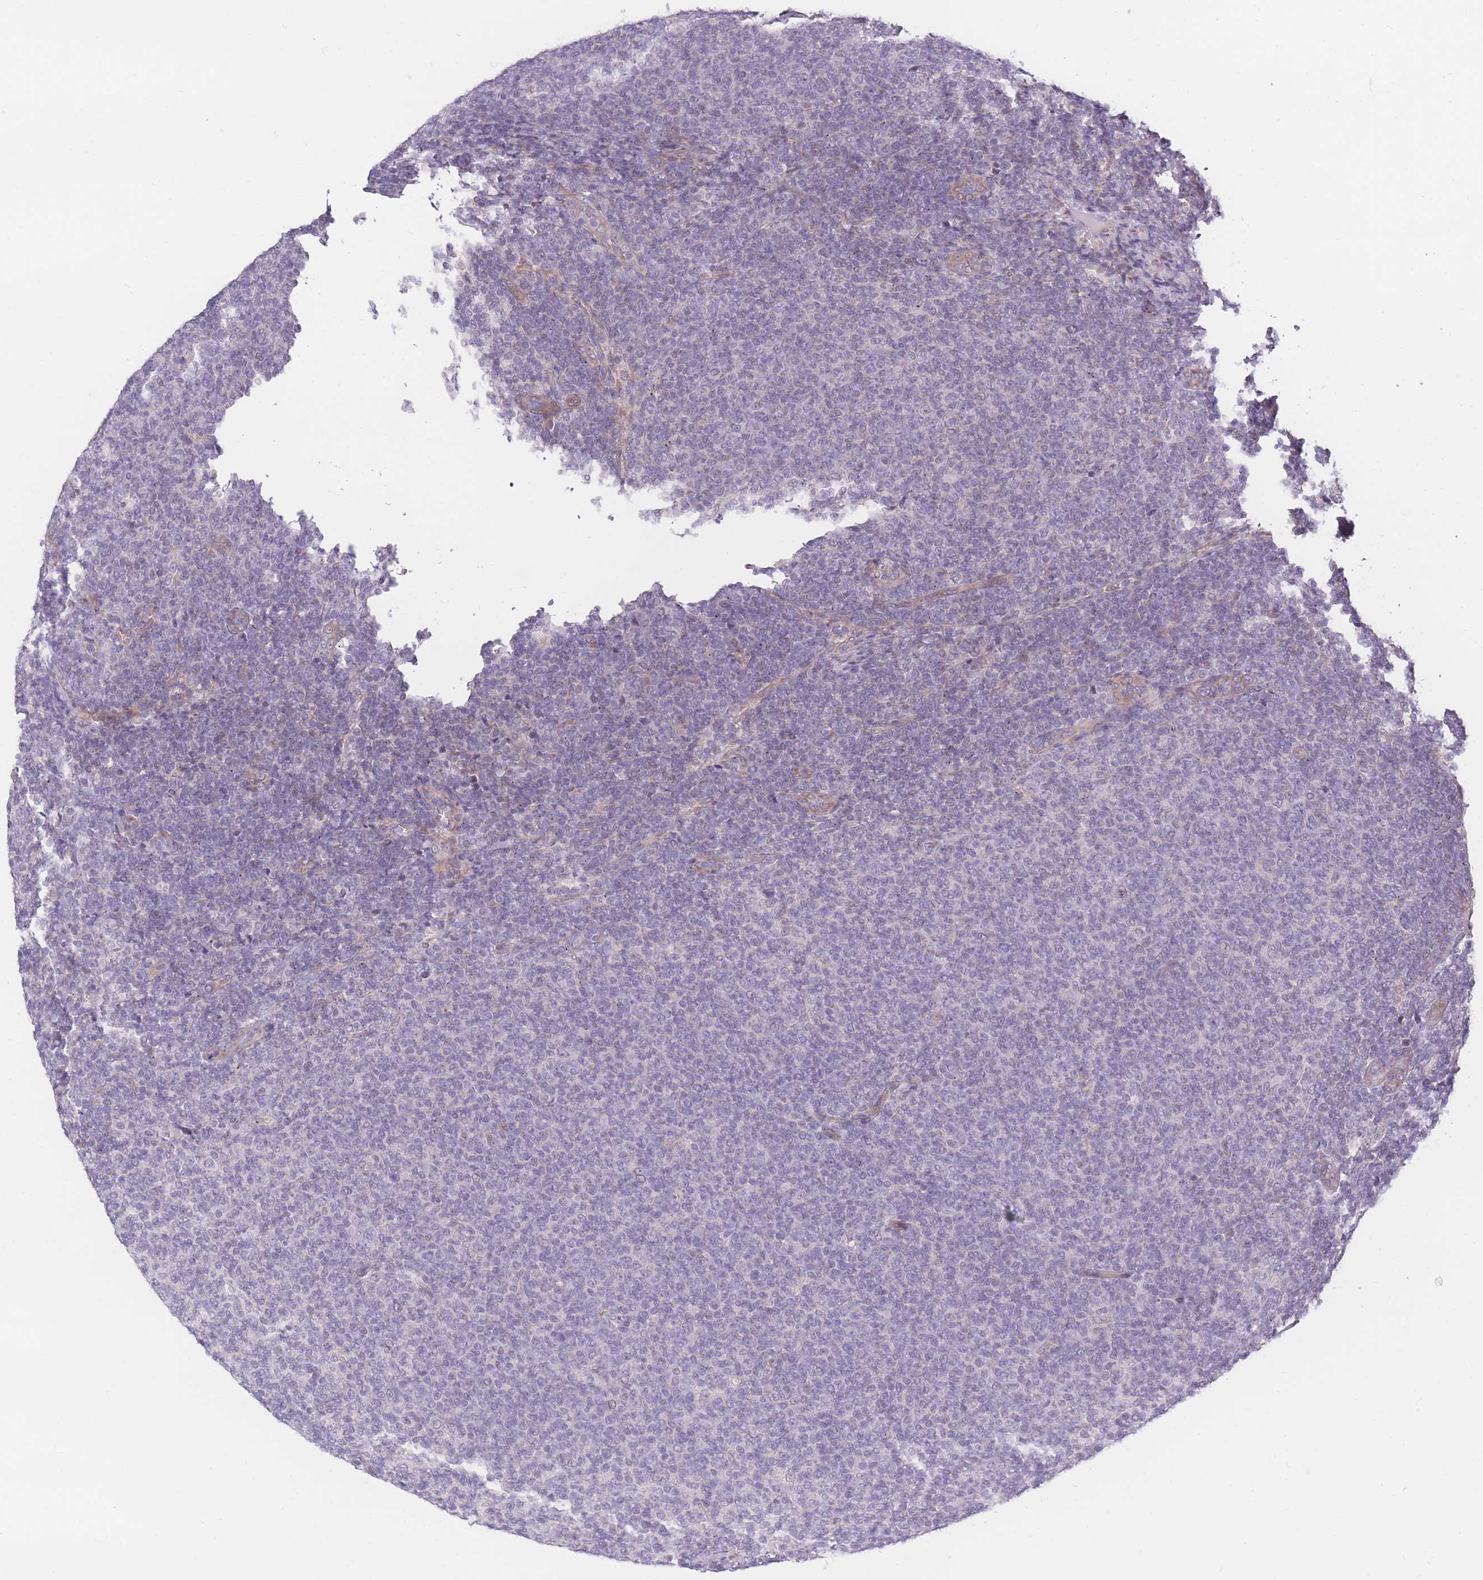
{"staining": {"intensity": "negative", "quantity": "none", "location": "none"}, "tissue": "lymphoma", "cell_type": "Tumor cells", "image_type": "cancer", "snomed": [{"axis": "morphology", "description": "Malignant lymphoma, non-Hodgkin's type, Low grade"}, {"axis": "topography", "description": "Lymph node"}], "caption": "Immunohistochemistry image of lymphoma stained for a protein (brown), which demonstrates no expression in tumor cells.", "gene": "CCNQ", "patient": {"sex": "male", "age": 66}}